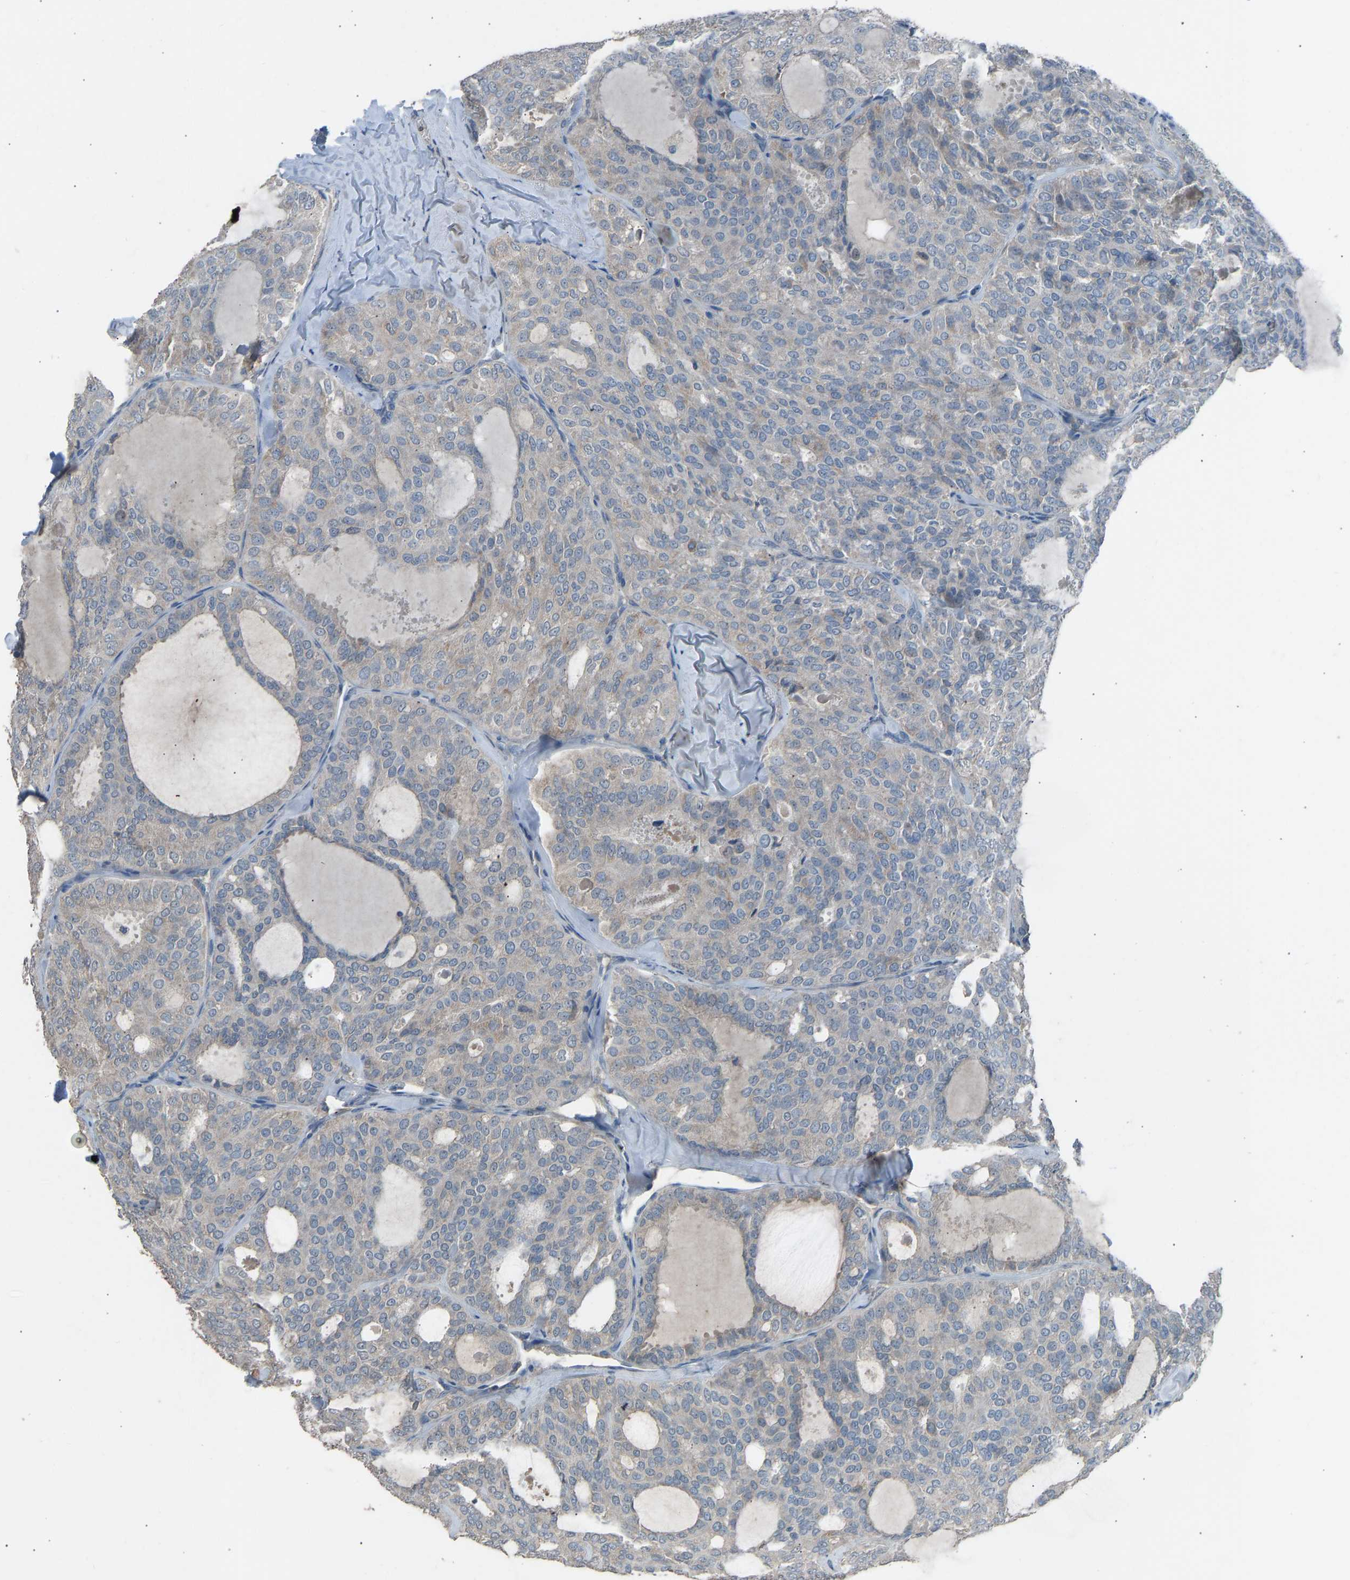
{"staining": {"intensity": "negative", "quantity": "none", "location": "none"}, "tissue": "thyroid cancer", "cell_type": "Tumor cells", "image_type": "cancer", "snomed": [{"axis": "morphology", "description": "Follicular adenoma carcinoma, NOS"}, {"axis": "topography", "description": "Thyroid gland"}], "caption": "Immunohistochemical staining of human thyroid cancer (follicular adenoma carcinoma) exhibits no significant staining in tumor cells. (DAB (3,3'-diaminobenzidine) immunohistochemistry (IHC) with hematoxylin counter stain).", "gene": "TGFBR3", "patient": {"sex": "male", "age": 75}}